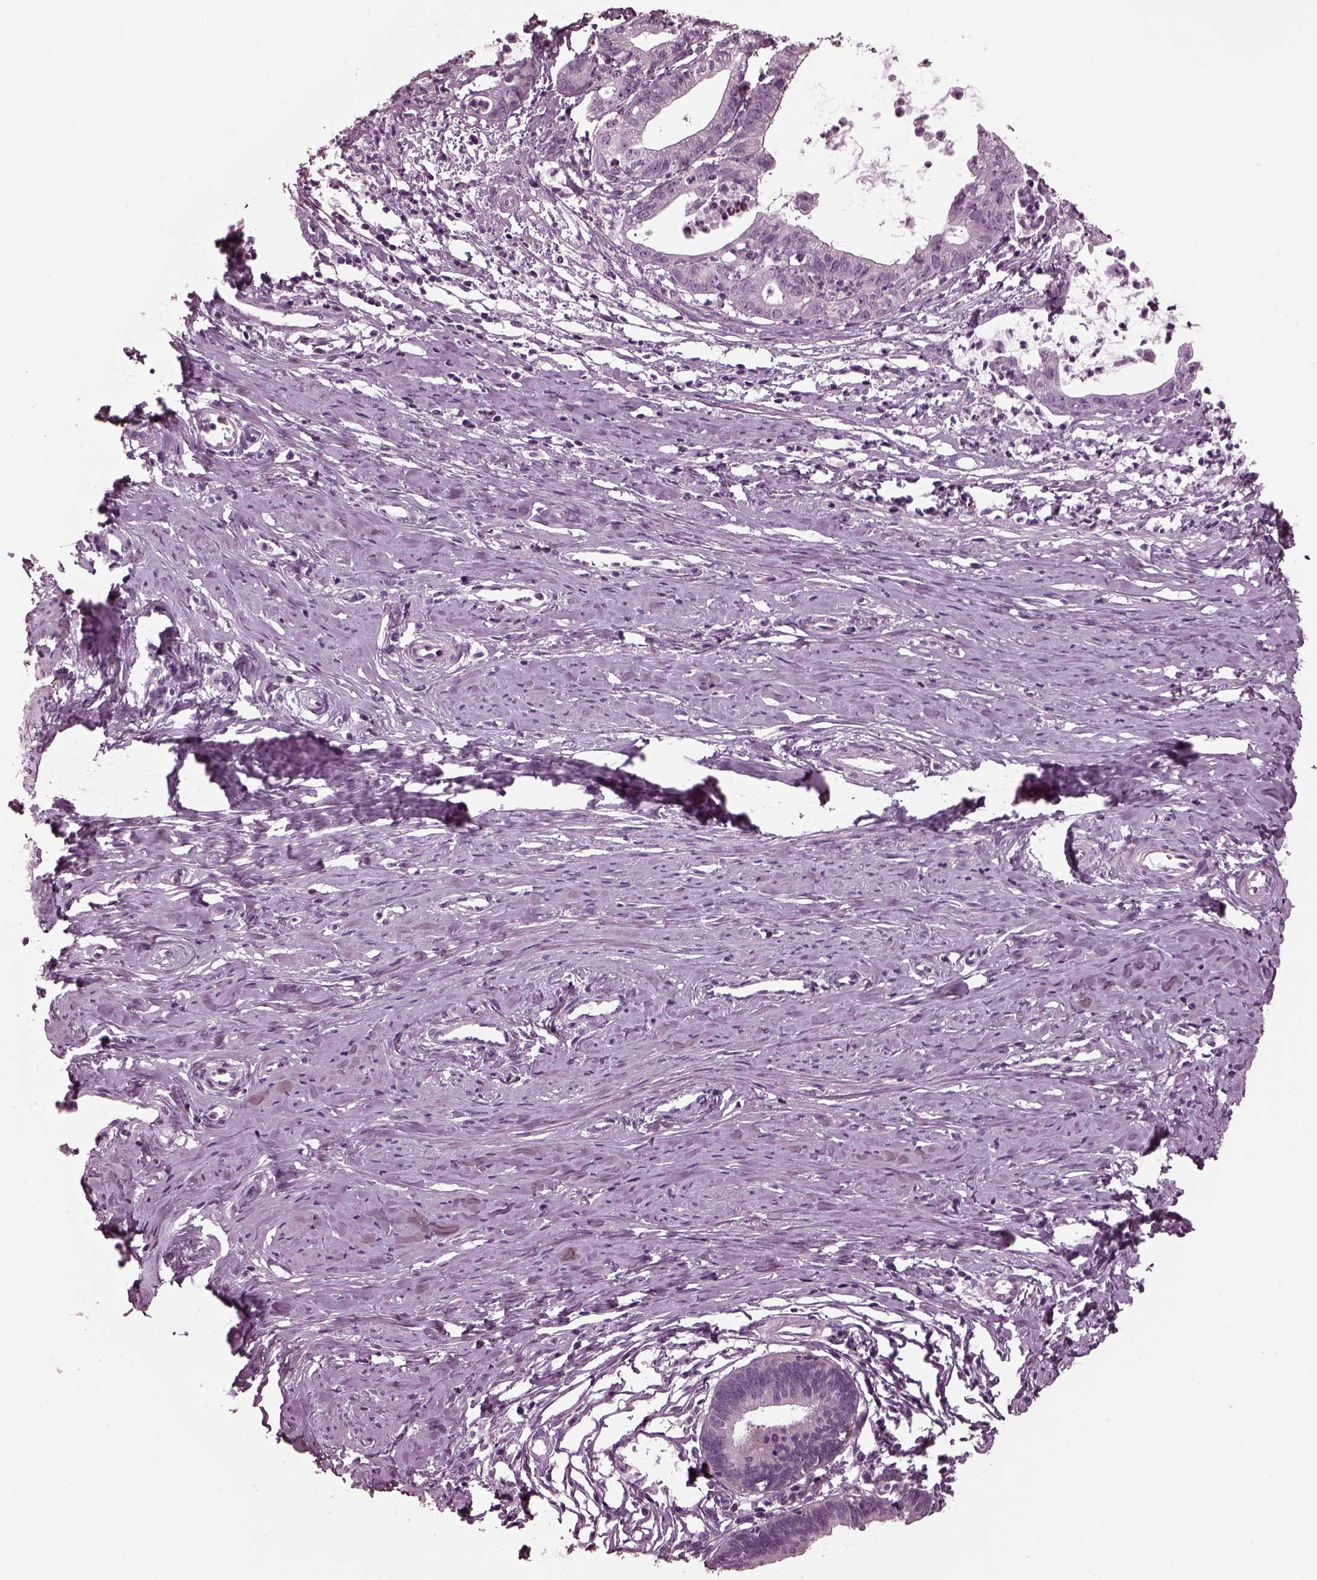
{"staining": {"intensity": "negative", "quantity": "none", "location": "none"}, "tissue": "cervical cancer", "cell_type": "Tumor cells", "image_type": "cancer", "snomed": [{"axis": "morphology", "description": "Normal tissue, NOS"}, {"axis": "morphology", "description": "Adenocarcinoma, NOS"}, {"axis": "topography", "description": "Cervix"}], "caption": "This image is of cervical adenocarcinoma stained with immunohistochemistry (IHC) to label a protein in brown with the nuclei are counter-stained blue. There is no staining in tumor cells.", "gene": "GDF11", "patient": {"sex": "female", "age": 38}}